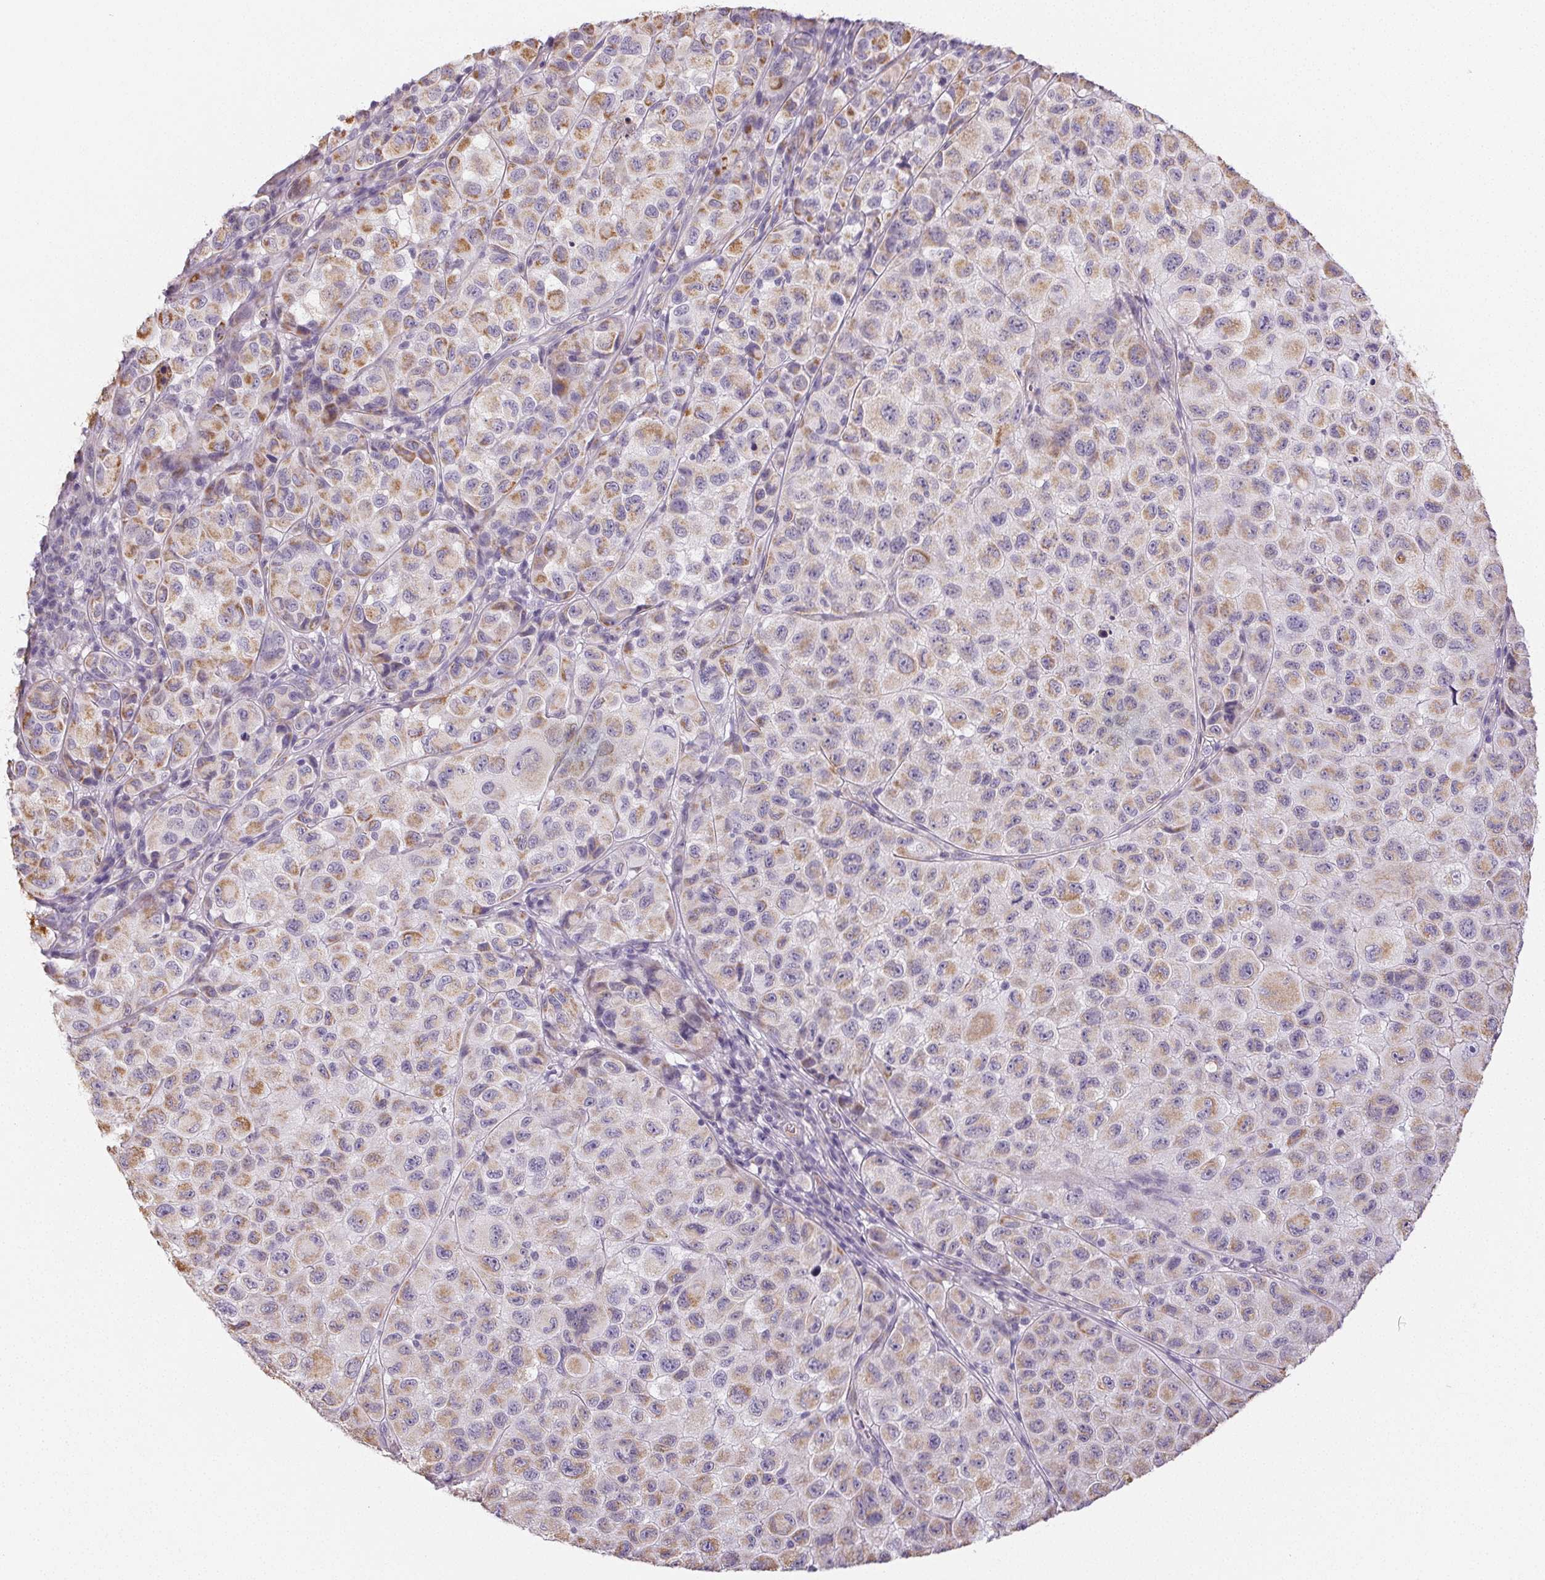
{"staining": {"intensity": "moderate", "quantity": "25%-75%", "location": "cytoplasmic/membranous"}, "tissue": "melanoma", "cell_type": "Tumor cells", "image_type": "cancer", "snomed": [{"axis": "morphology", "description": "Malignant melanoma, NOS"}, {"axis": "topography", "description": "Skin"}], "caption": "This image demonstrates immunohistochemistry staining of human melanoma, with medium moderate cytoplasmic/membranous staining in approximately 25%-75% of tumor cells.", "gene": "SMYD1", "patient": {"sex": "male", "age": 93}}